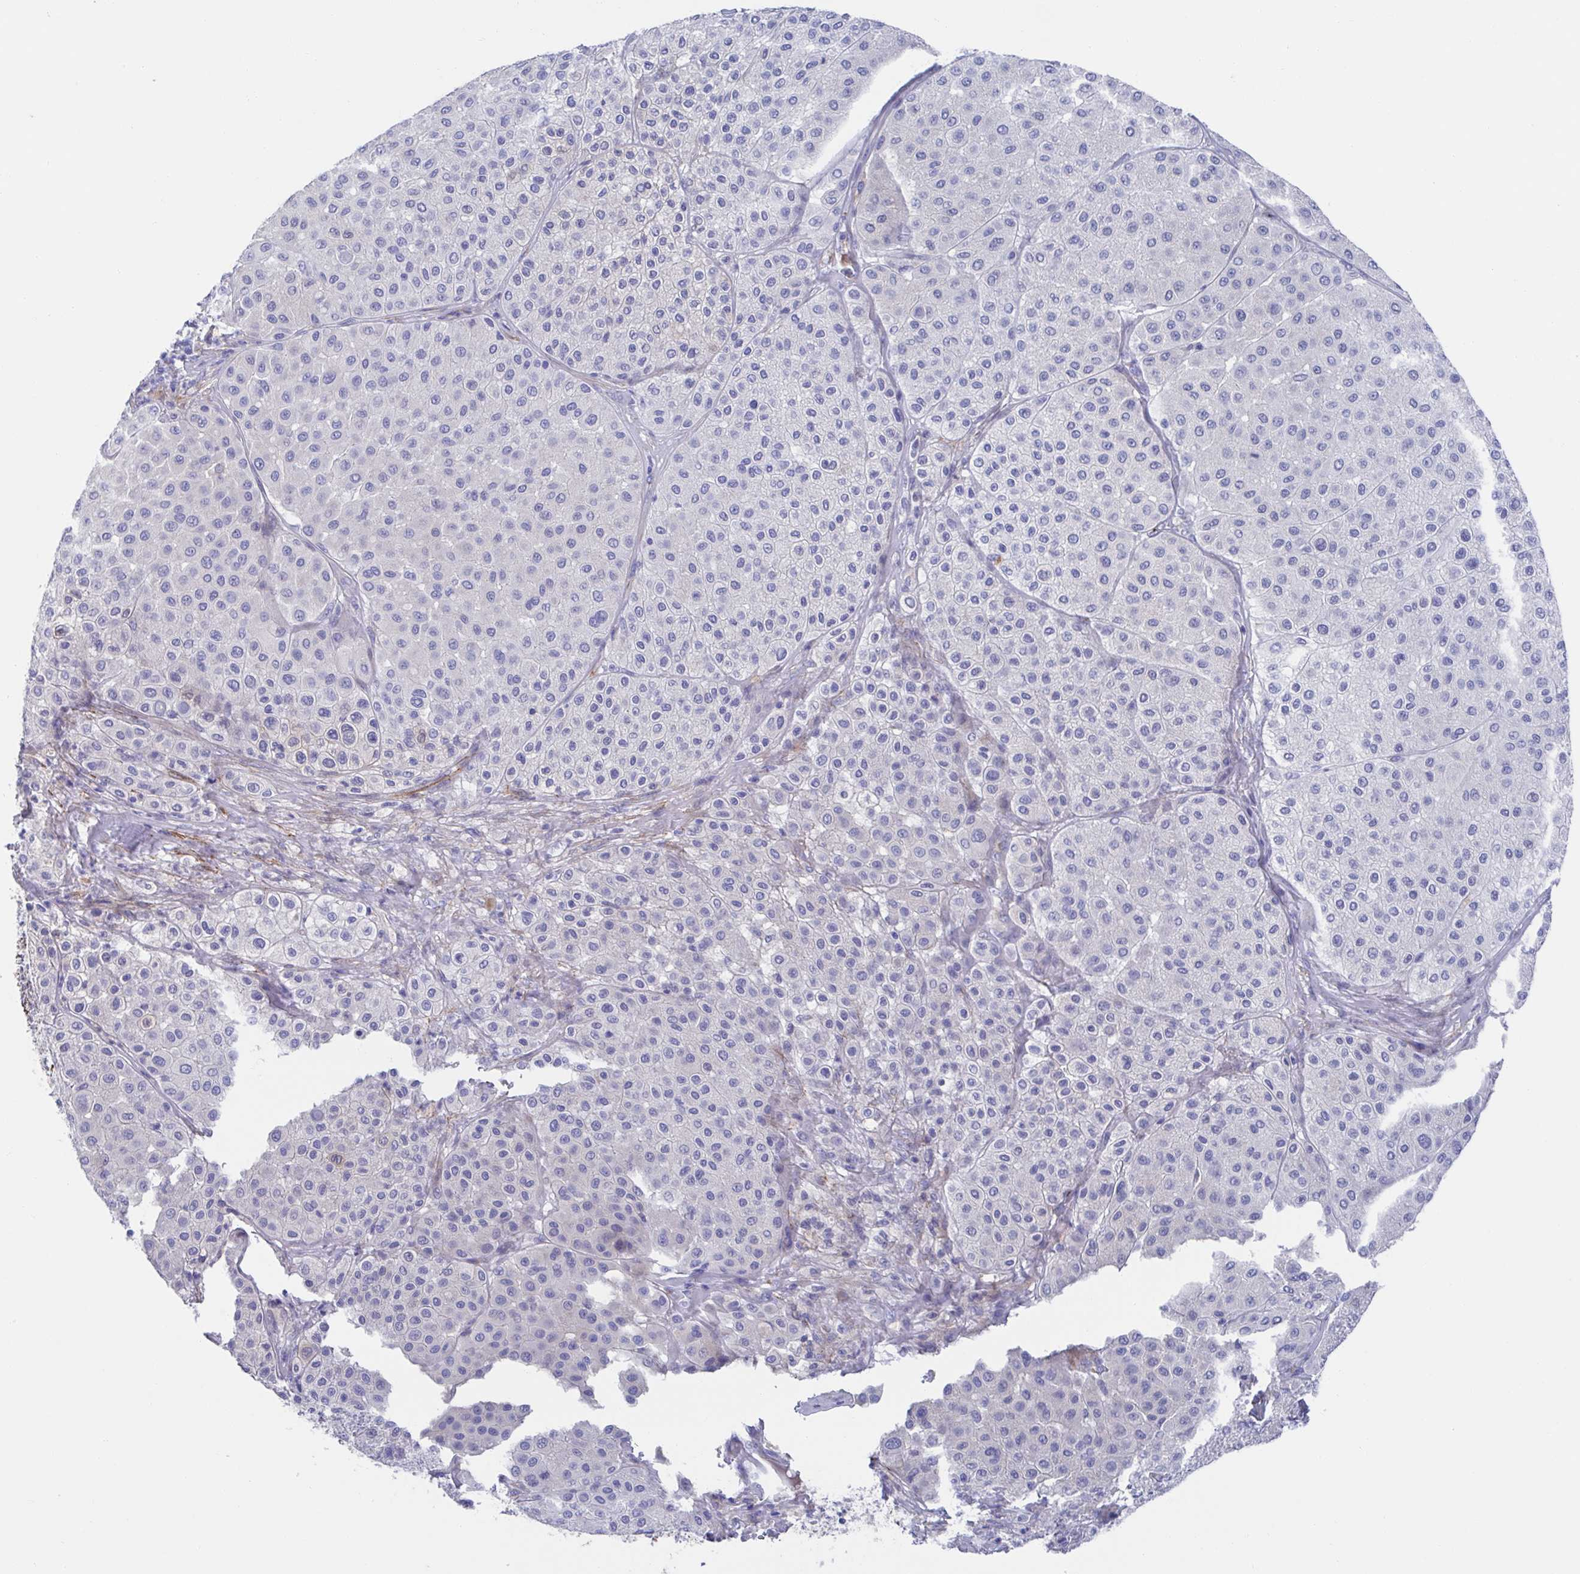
{"staining": {"intensity": "negative", "quantity": "none", "location": "none"}, "tissue": "melanoma", "cell_type": "Tumor cells", "image_type": "cancer", "snomed": [{"axis": "morphology", "description": "Malignant melanoma, Metastatic site"}, {"axis": "topography", "description": "Smooth muscle"}], "caption": "High power microscopy micrograph of an immunohistochemistry (IHC) histopathology image of malignant melanoma (metastatic site), revealing no significant positivity in tumor cells.", "gene": "CDH2", "patient": {"sex": "male", "age": 41}}